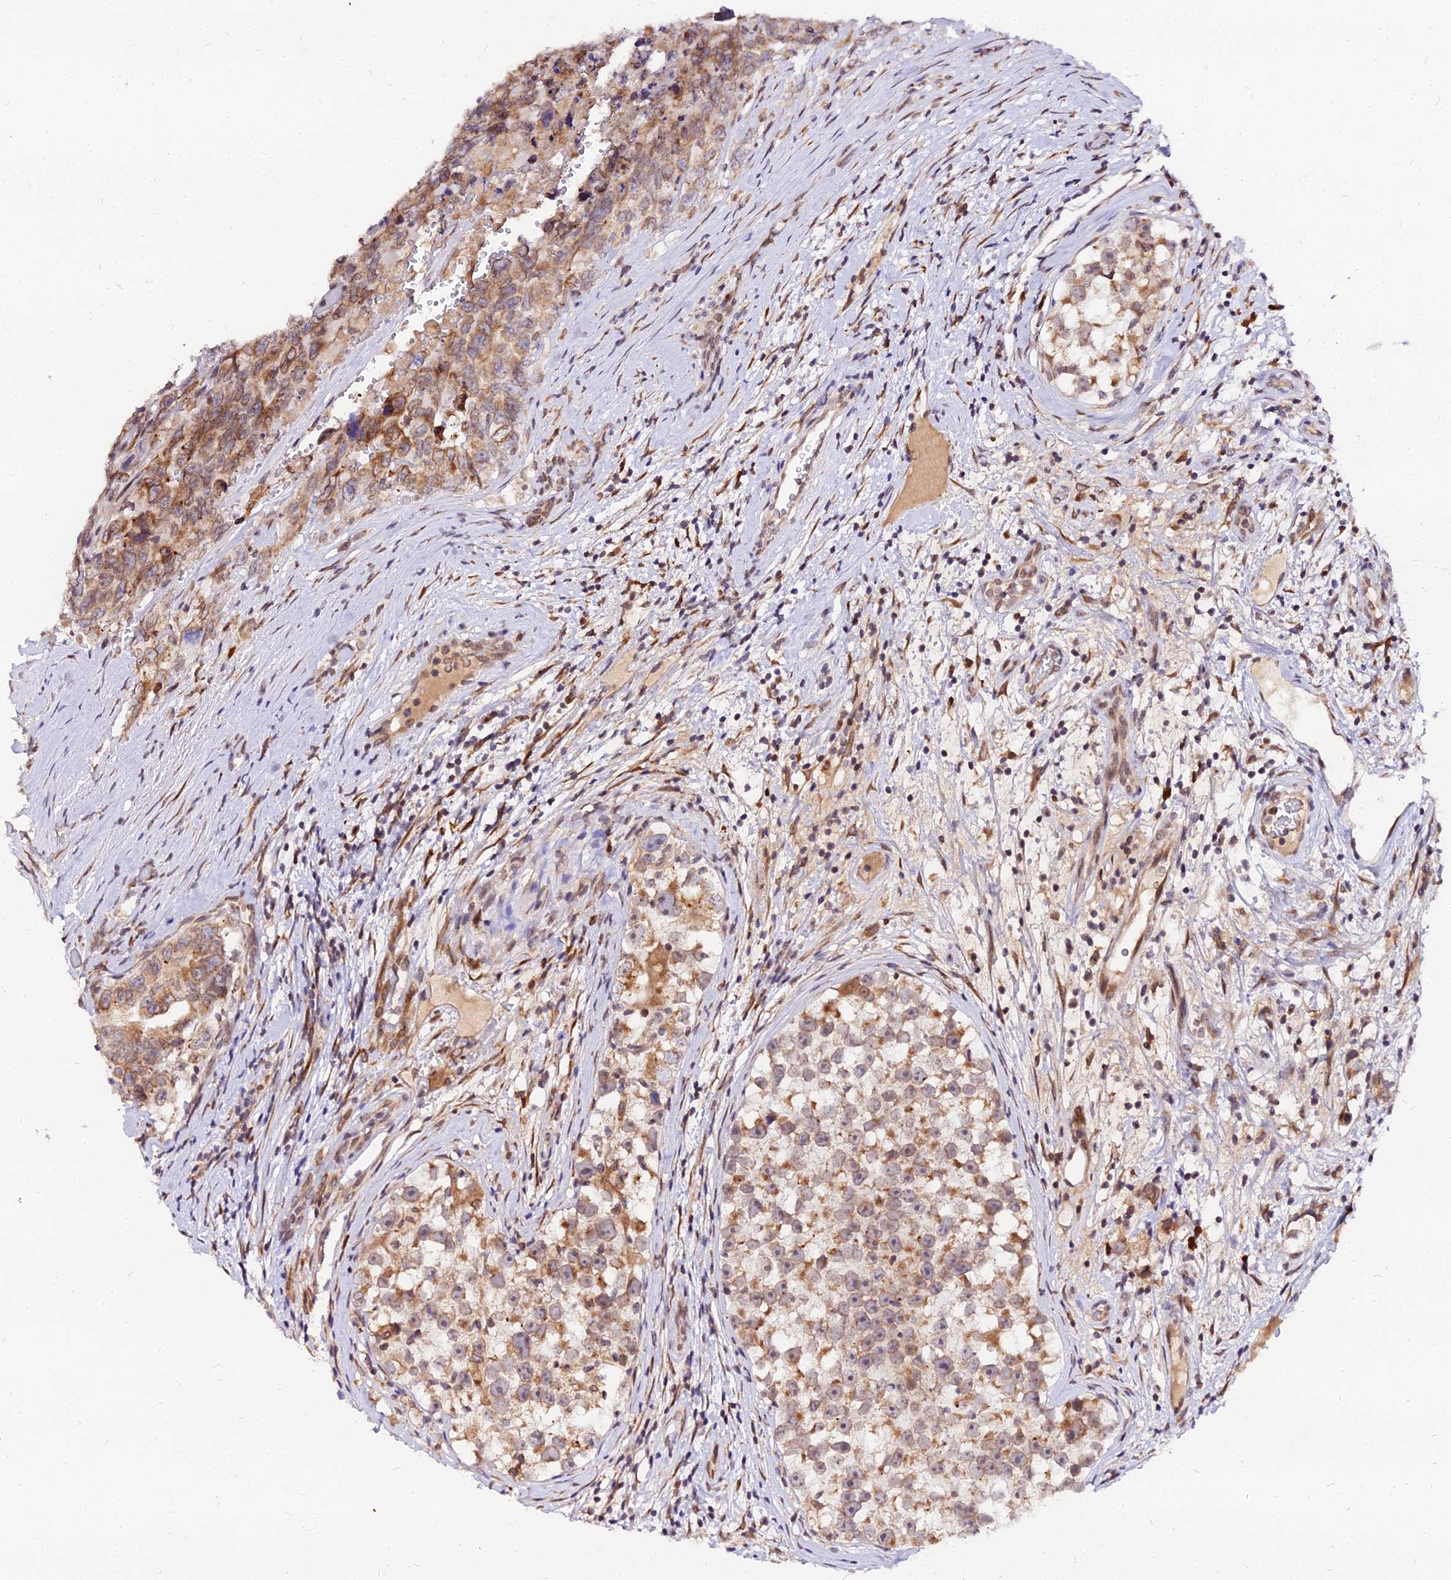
{"staining": {"intensity": "moderate", "quantity": ">75%", "location": "cytoplasmic/membranous"}, "tissue": "testis cancer", "cell_type": "Tumor cells", "image_type": "cancer", "snomed": [{"axis": "morphology", "description": "Carcinoma, Embryonal, NOS"}, {"axis": "topography", "description": "Testis"}], "caption": "Testis embryonal carcinoma was stained to show a protein in brown. There is medium levels of moderate cytoplasmic/membranous expression in about >75% of tumor cells. Ihc stains the protein of interest in brown and the nuclei are stained blue.", "gene": "RNF121", "patient": {"sex": "male", "age": 45}}